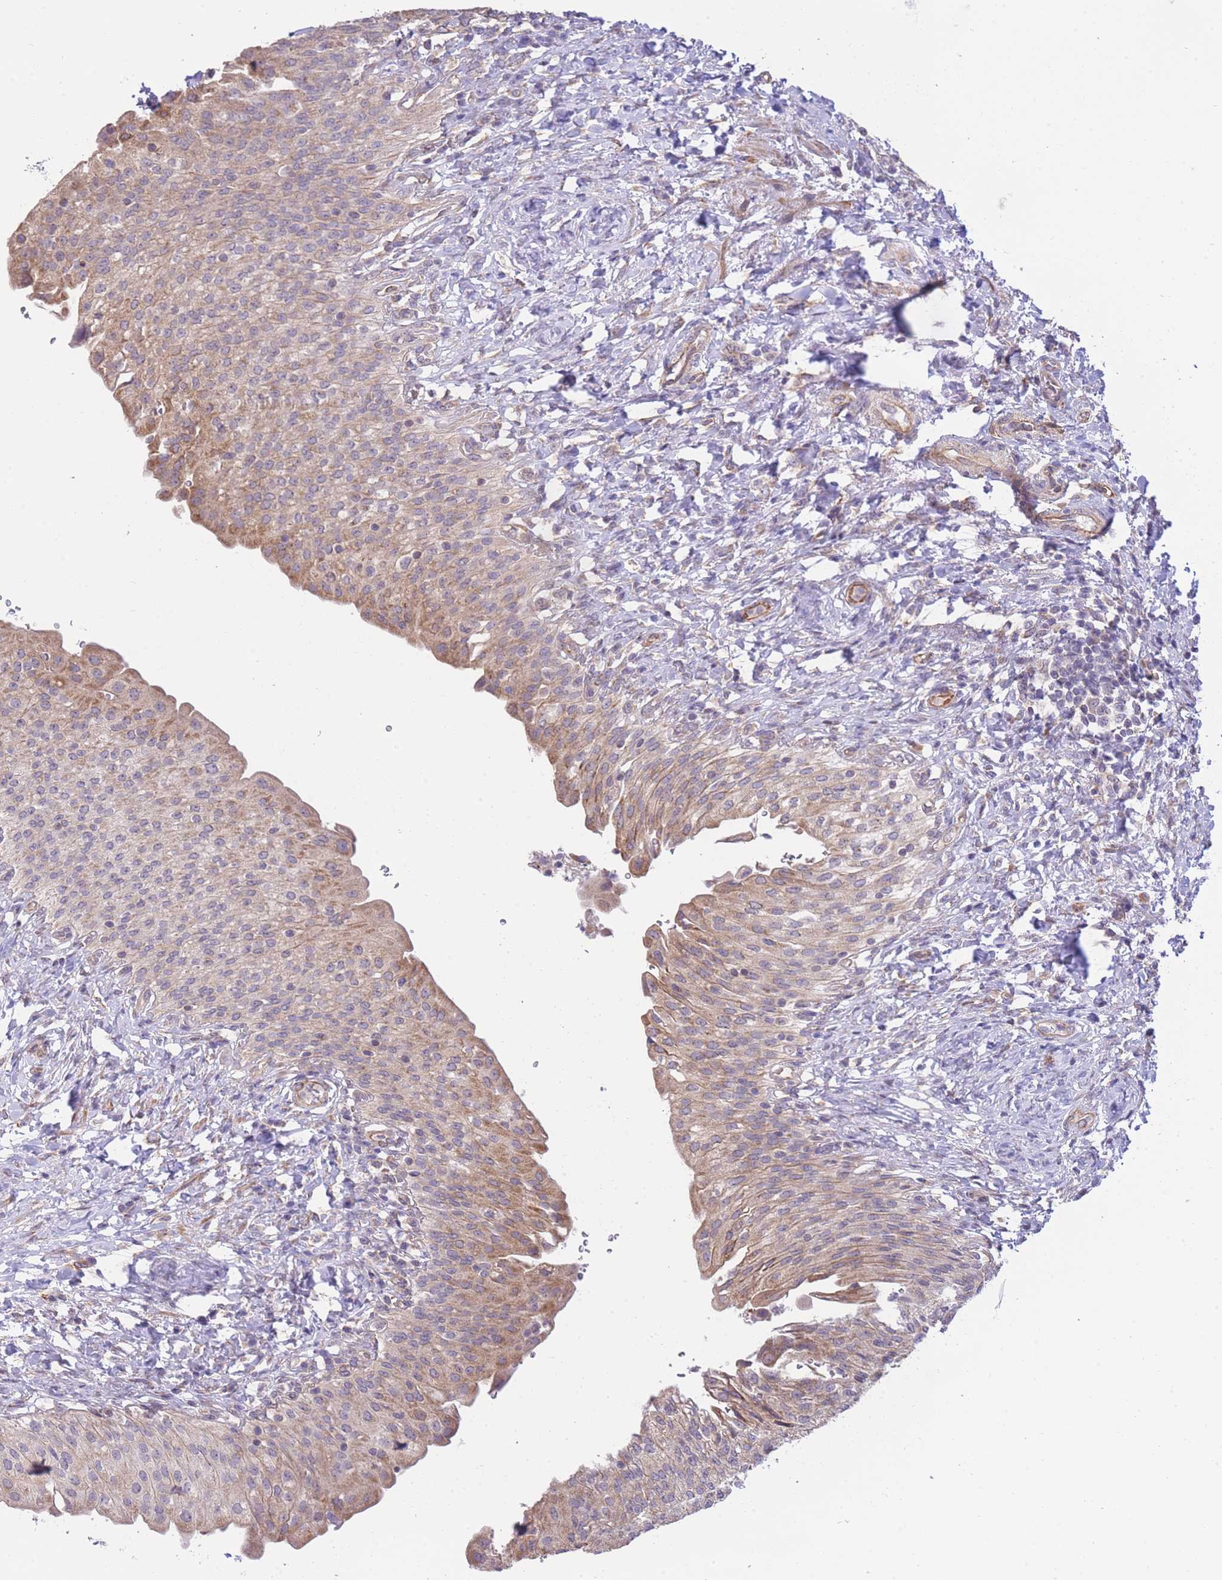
{"staining": {"intensity": "weak", "quantity": "25%-75%", "location": "cytoplasmic/membranous"}, "tissue": "urinary bladder", "cell_type": "Urothelial cells", "image_type": "normal", "snomed": [{"axis": "morphology", "description": "Normal tissue, NOS"}, {"axis": "morphology", "description": "Inflammation, NOS"}, {"axis": "topography", "description": "Urinary bladder"}], "caption": "A histopathology image showing weak cytoplasmic/membranous positivity in approximately 25%-75% of urothelial cells in benign urinary bladder, as visualized by brown immunohistochemical staining.", "gene": "CTBP1", "patient": {"sex": "male", "age": 64}}